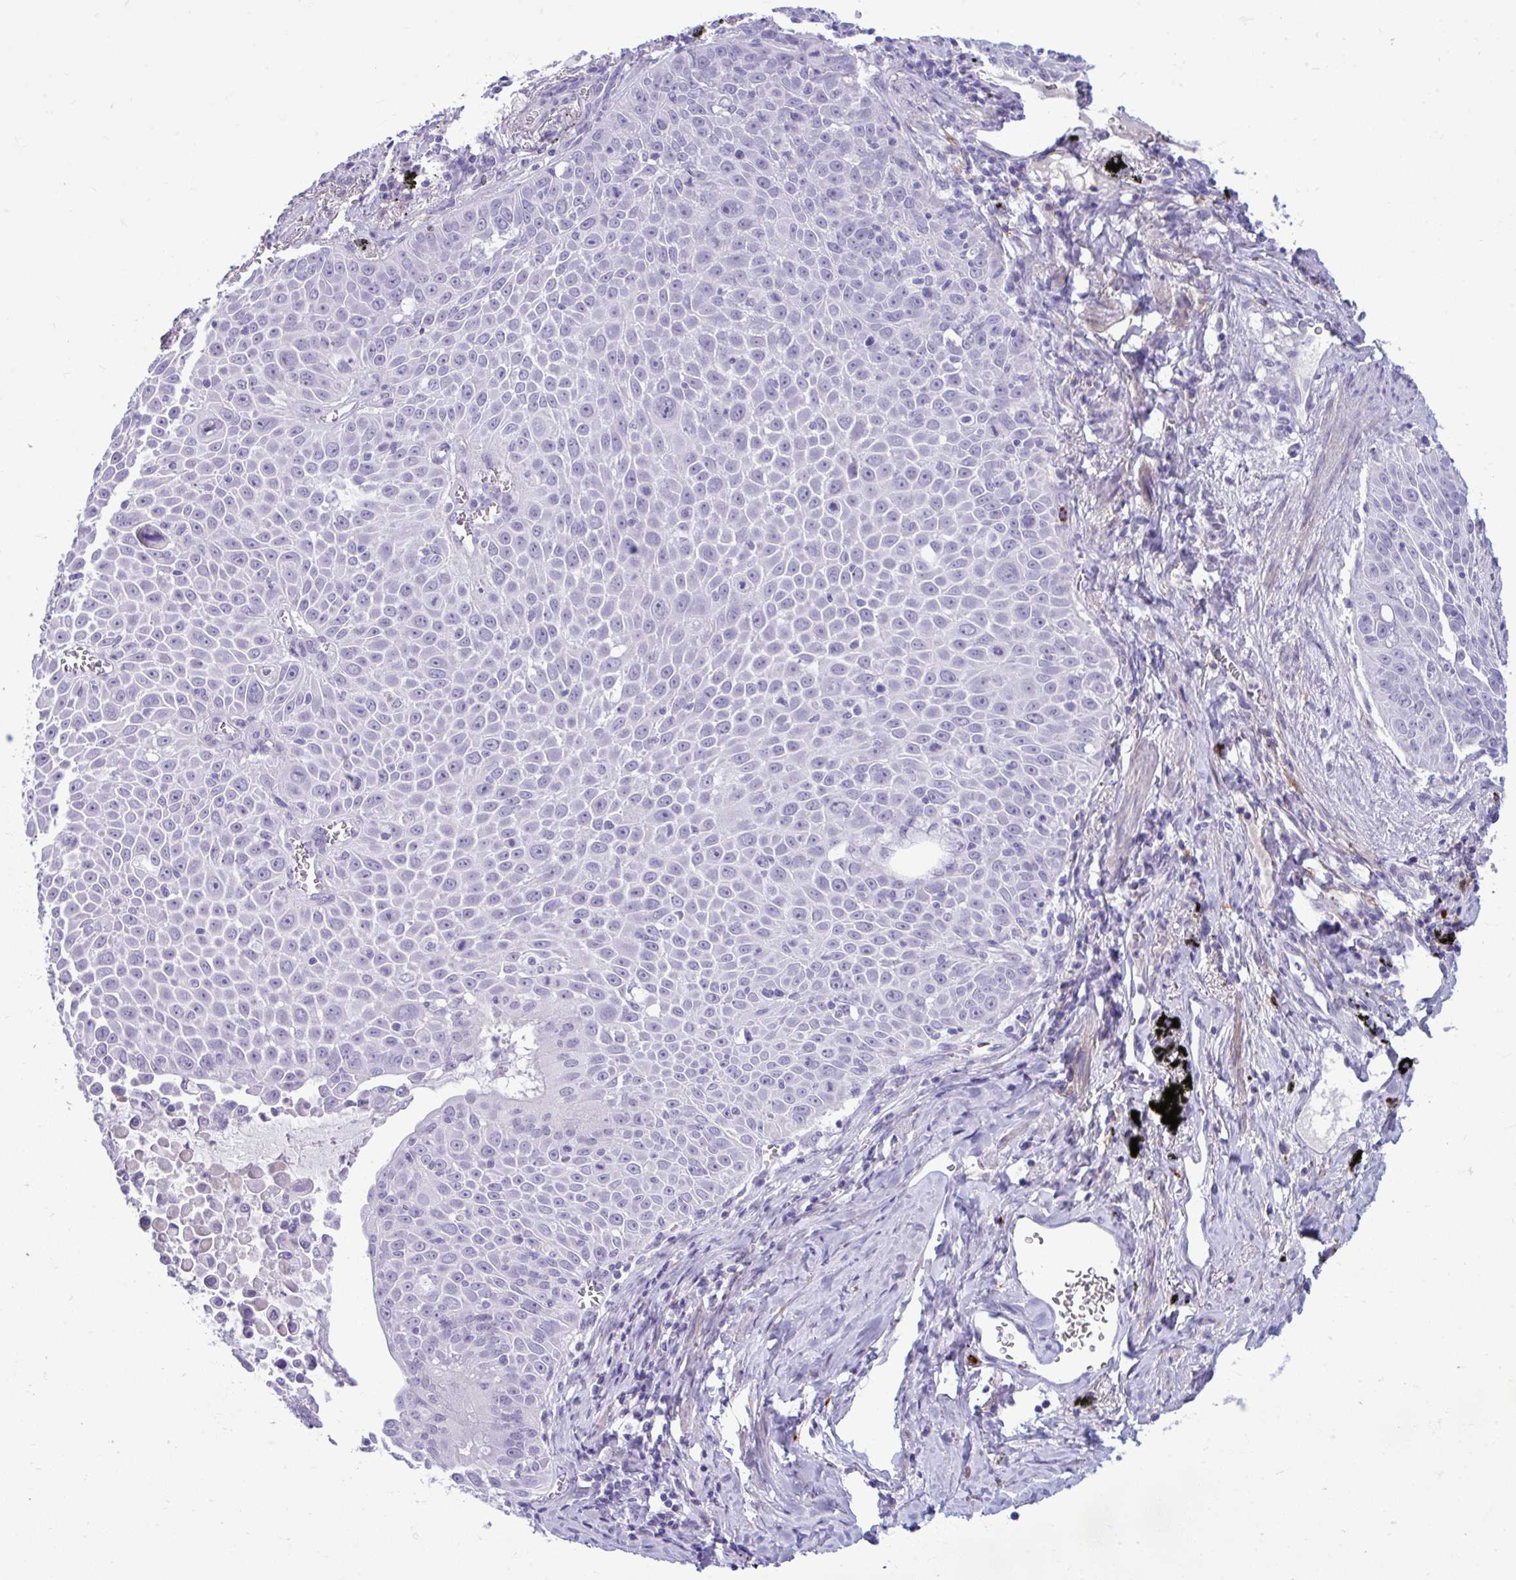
{"staining": {"intensity": "negative", "quantity": "none", "location": "none"}, "tissue": "lung cancer", "cell_type": "Tumor cells", "image_type": "cancer", "snomed": [{"axis": "morphology", "description": "Squamous cell carcinoma, NOS"}, {"axis": "morphology", "description": "Squamous cell carcinoma, metastatic, NOS"}, {"axis": "topography", "description": "Lymph node"}, {"axis": "topography", "description": "Lung"}], "caption": "Immunohistochemistry micrograph of neoplastic tissue: lung cancer (metastatic squamous cell carcinoma) stained with DAB exhibits no significant protein positivity in tumor cells.", "gene": "PIGZ", "patient": {"sex": "female", "age": 62}}